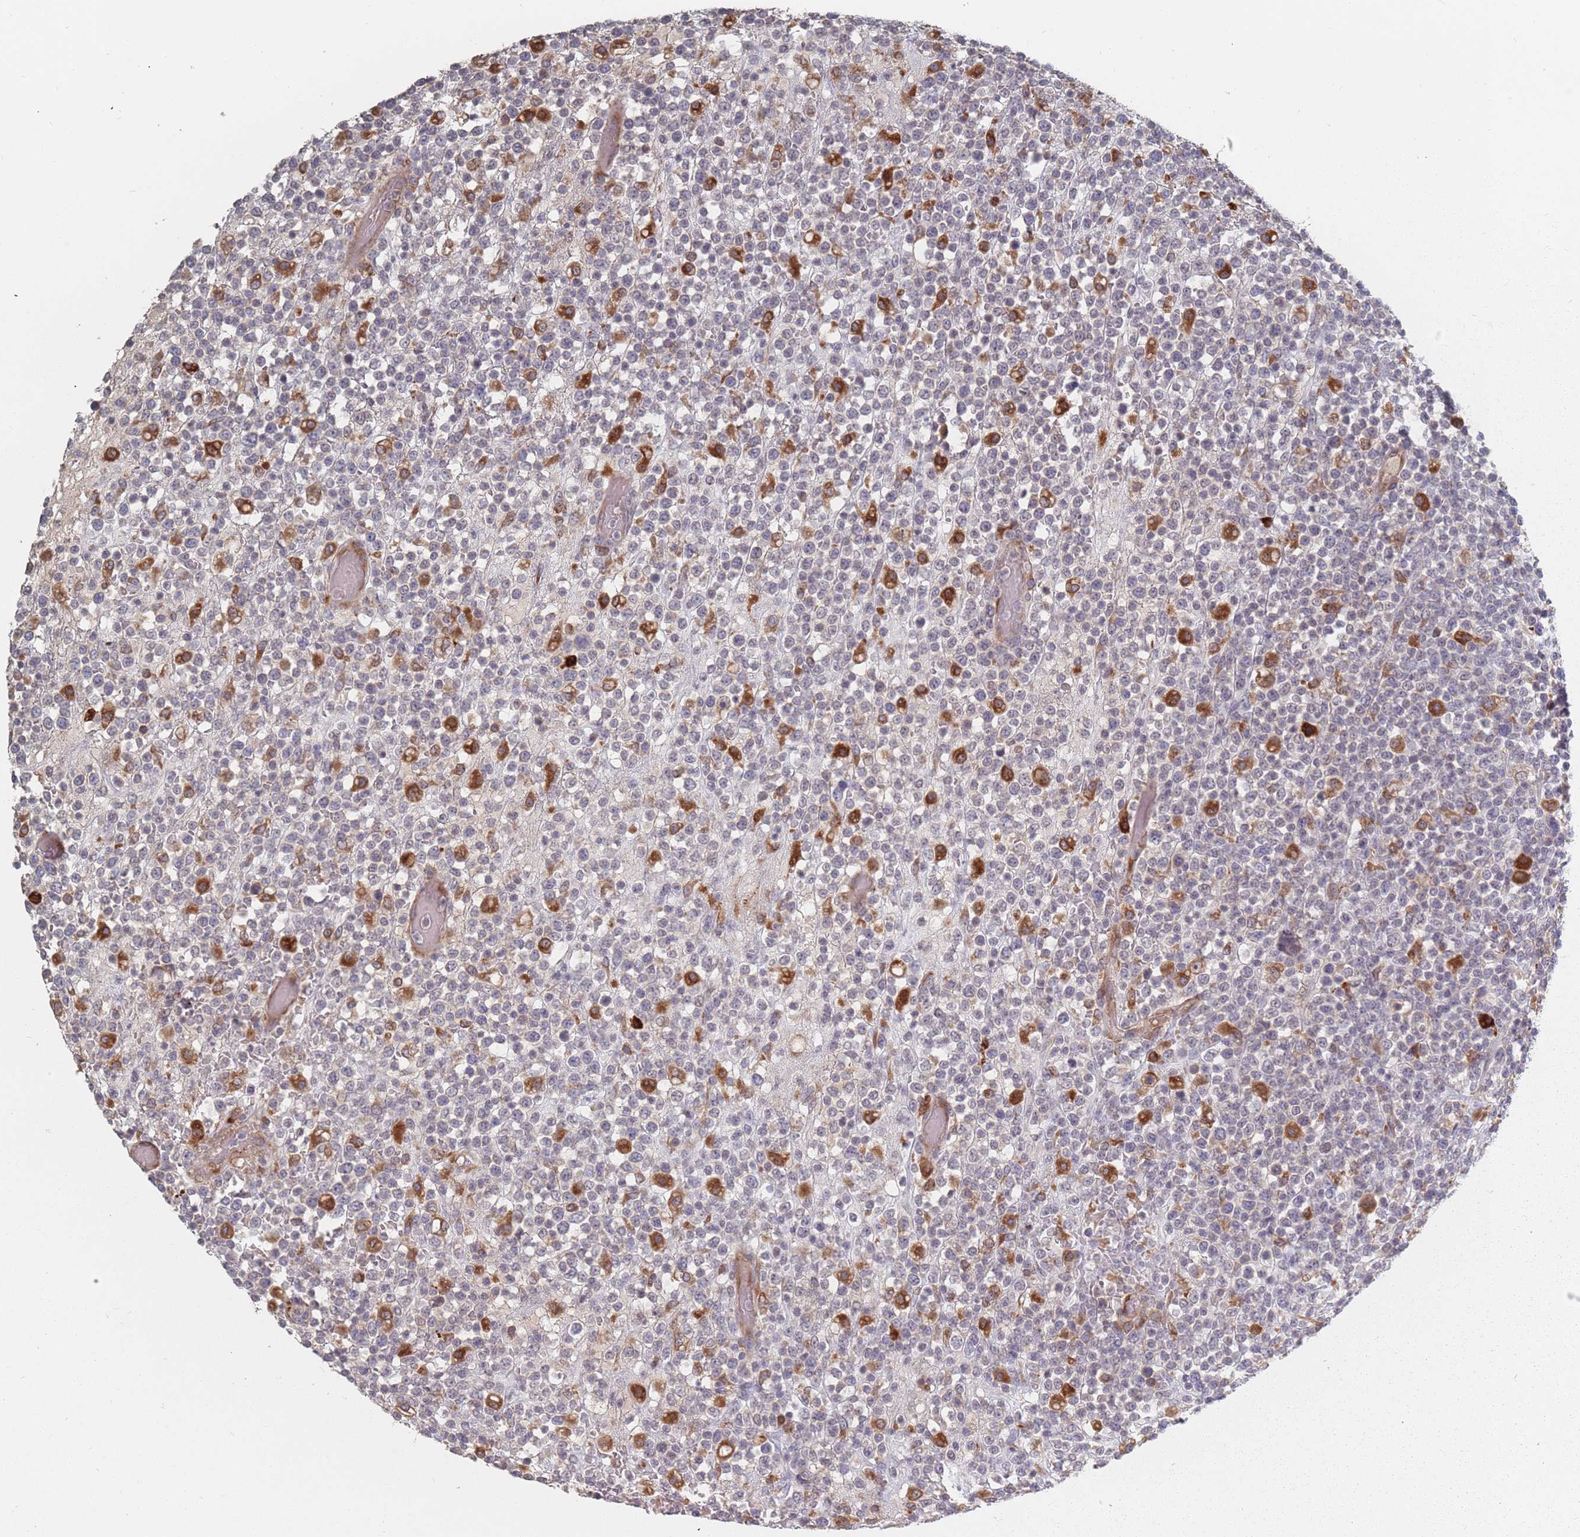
{"staining": {"intensity": "negative", "quantity": "none", "location": "none"}, "tissue": "lymphoma", "cell_type": "Tumor cells", "image_type": "cancer", "snomed": [{"axis": "morphology", "description": "Malignant lymphoma, non-Hodgkin's type, High grade"}, {"axis": "topography", "description": "Colon"}], "caption": "Immunohistochemical staining of human lymphoma reveals no significant expression in tumor cells. (DAB IHC with hematoxylin counter stain).", "gene": "ADAL", "patient": {"sex": "female", "age": 53}}